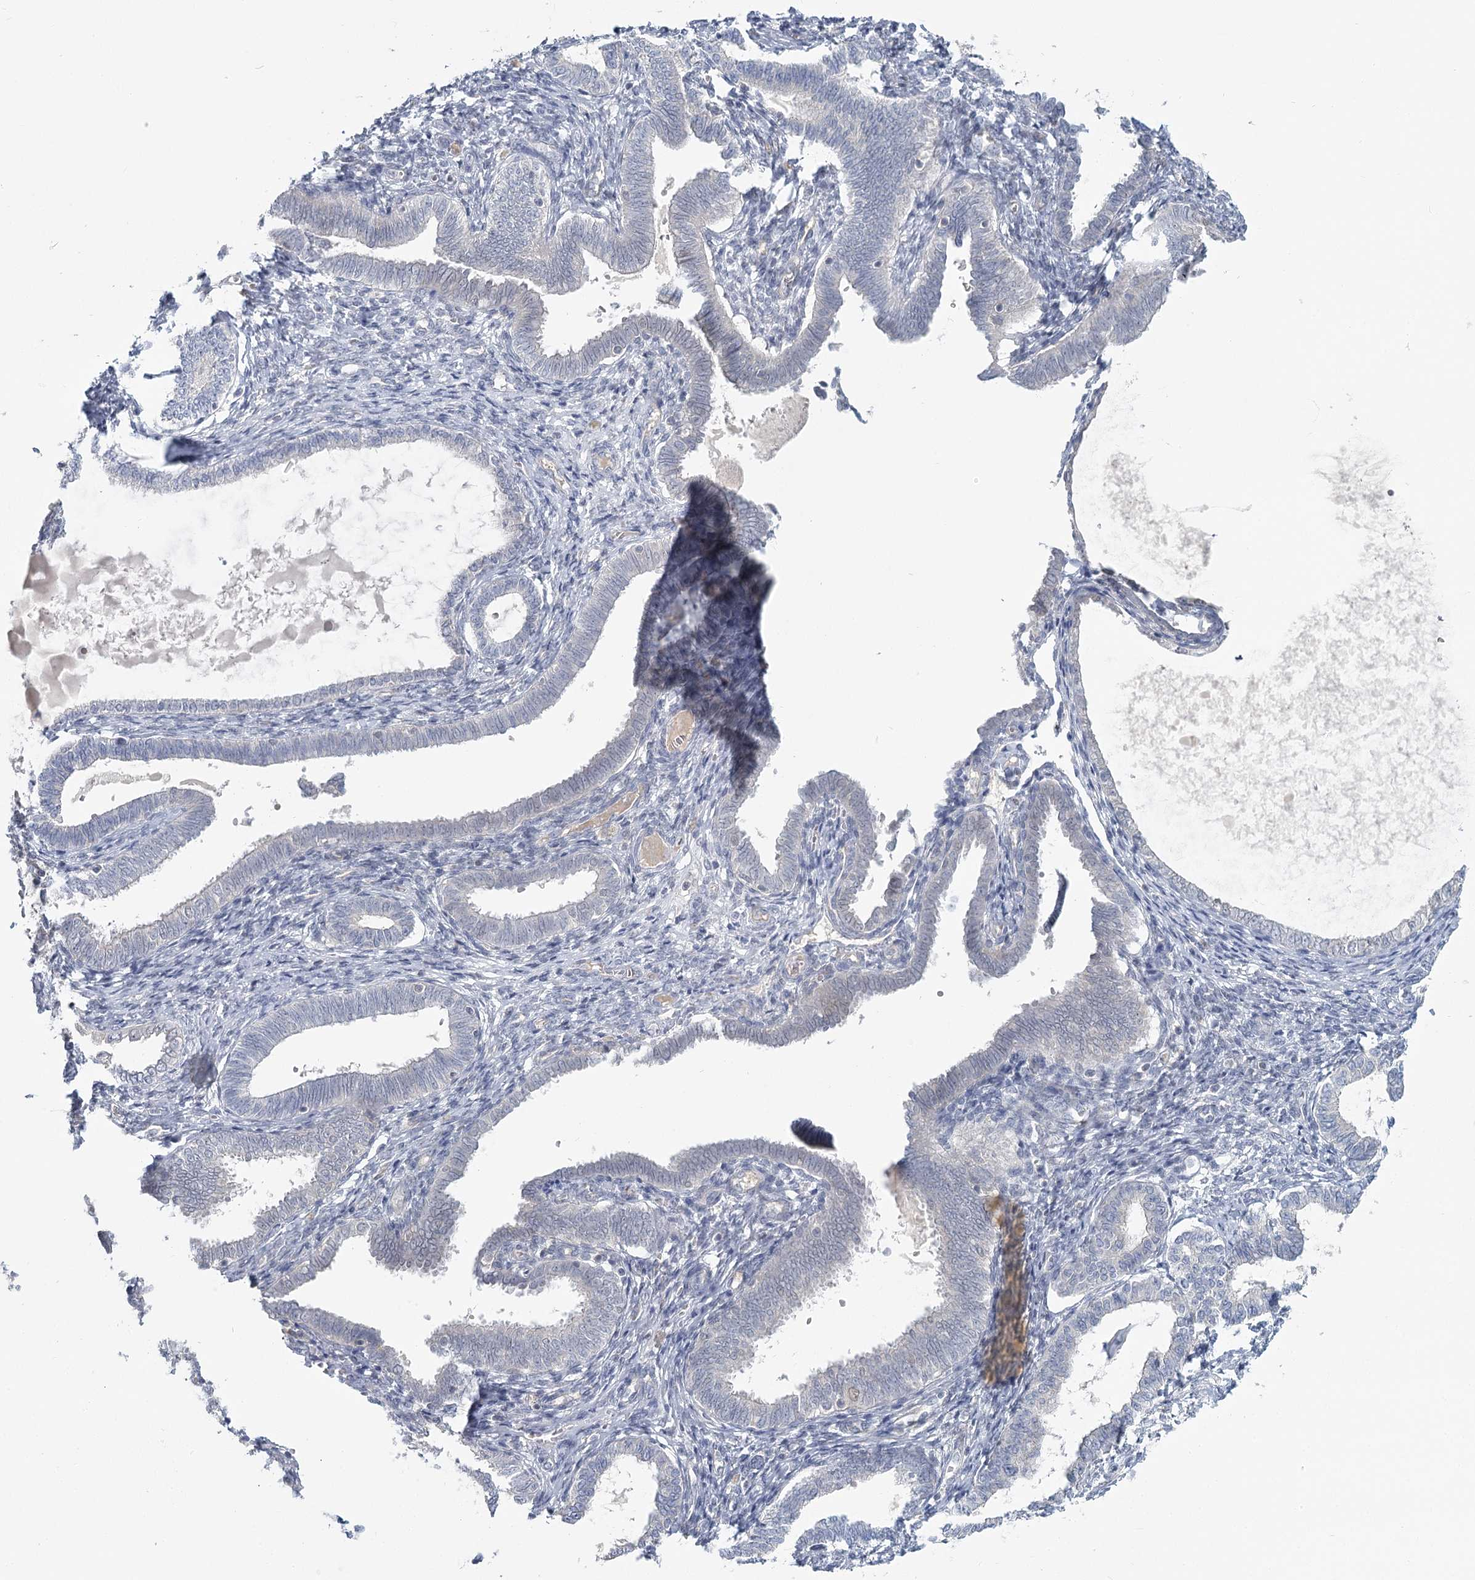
{"staining": {"intensity": "negative", "quantity": "none", "location": "none"}, "tissue": "endometrium", "cell_type": "Cells in endometrial stroma", "image_type": "normal", "snomed": [{"axis": "morphology", "description": "Normal tissue, NOS"}, {"axis": "topography", "description": "Endometrium"}], "caption": "An image of endometrium stained for a protein demonstrates no brown staining in cells in endometrial stroma.", "gene": "USP11", "patient": {"sex": "female", "age": 77}}